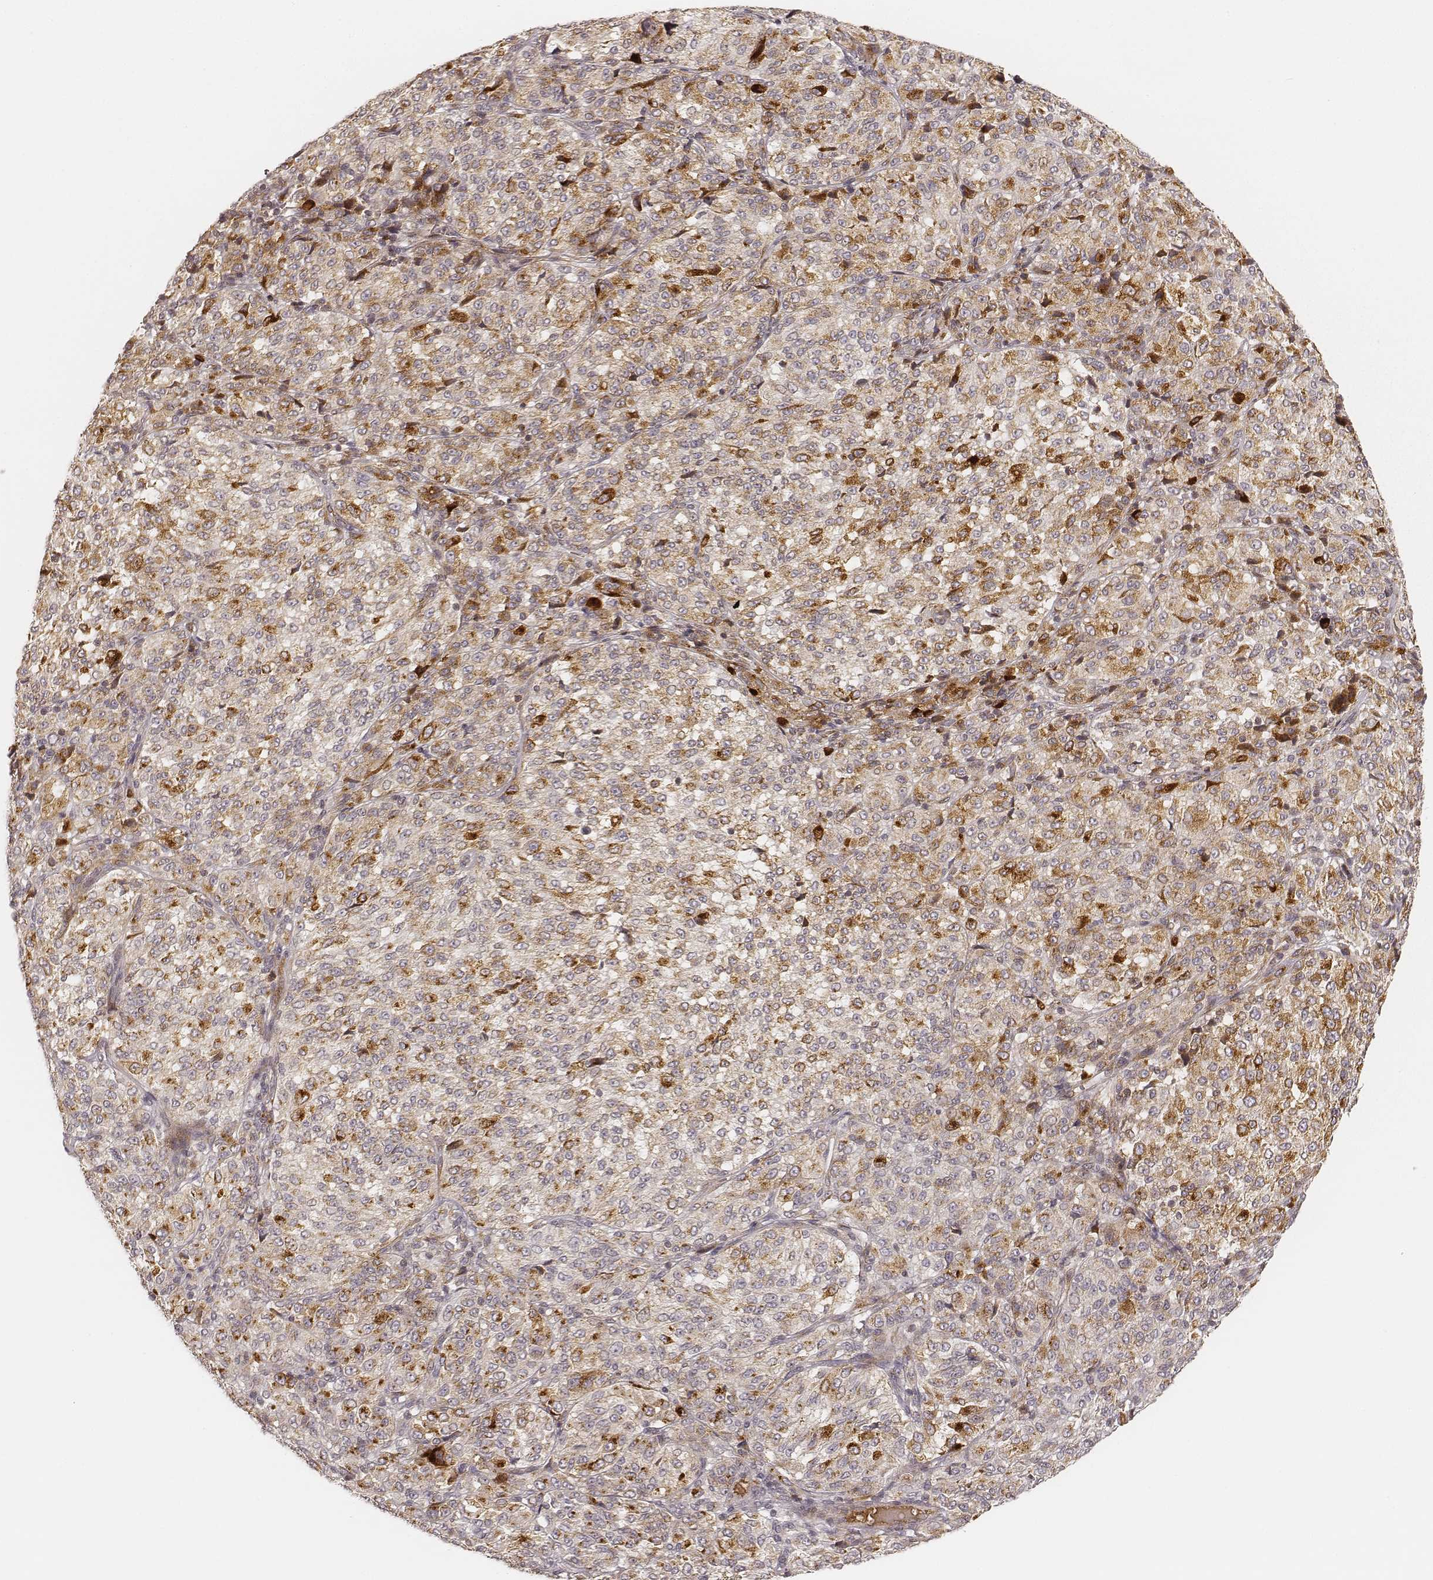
{"staining": {"intensity": "moderate", "quantity": "25%-75%", "location": "cytoplasmic/membranous"}, "tissue": "melanoma", "cell_type": "Tumor cells", "image_type": "cancer", "snomed": [{"axis": "morphology", "description": "Malignant melanoma, Metastatic site"}, {"axis": "topography", "description": "Brain"}], "caption": "Malignant melanoma (metastatic site) tissue reveals moderate cytoplasmic/membranous positivity in approximately 25%-75% of tumor cells, visualized by immunohistochemistry.", "gene": "GORASP2", "patient": {"sex": "female", "age": 56}}